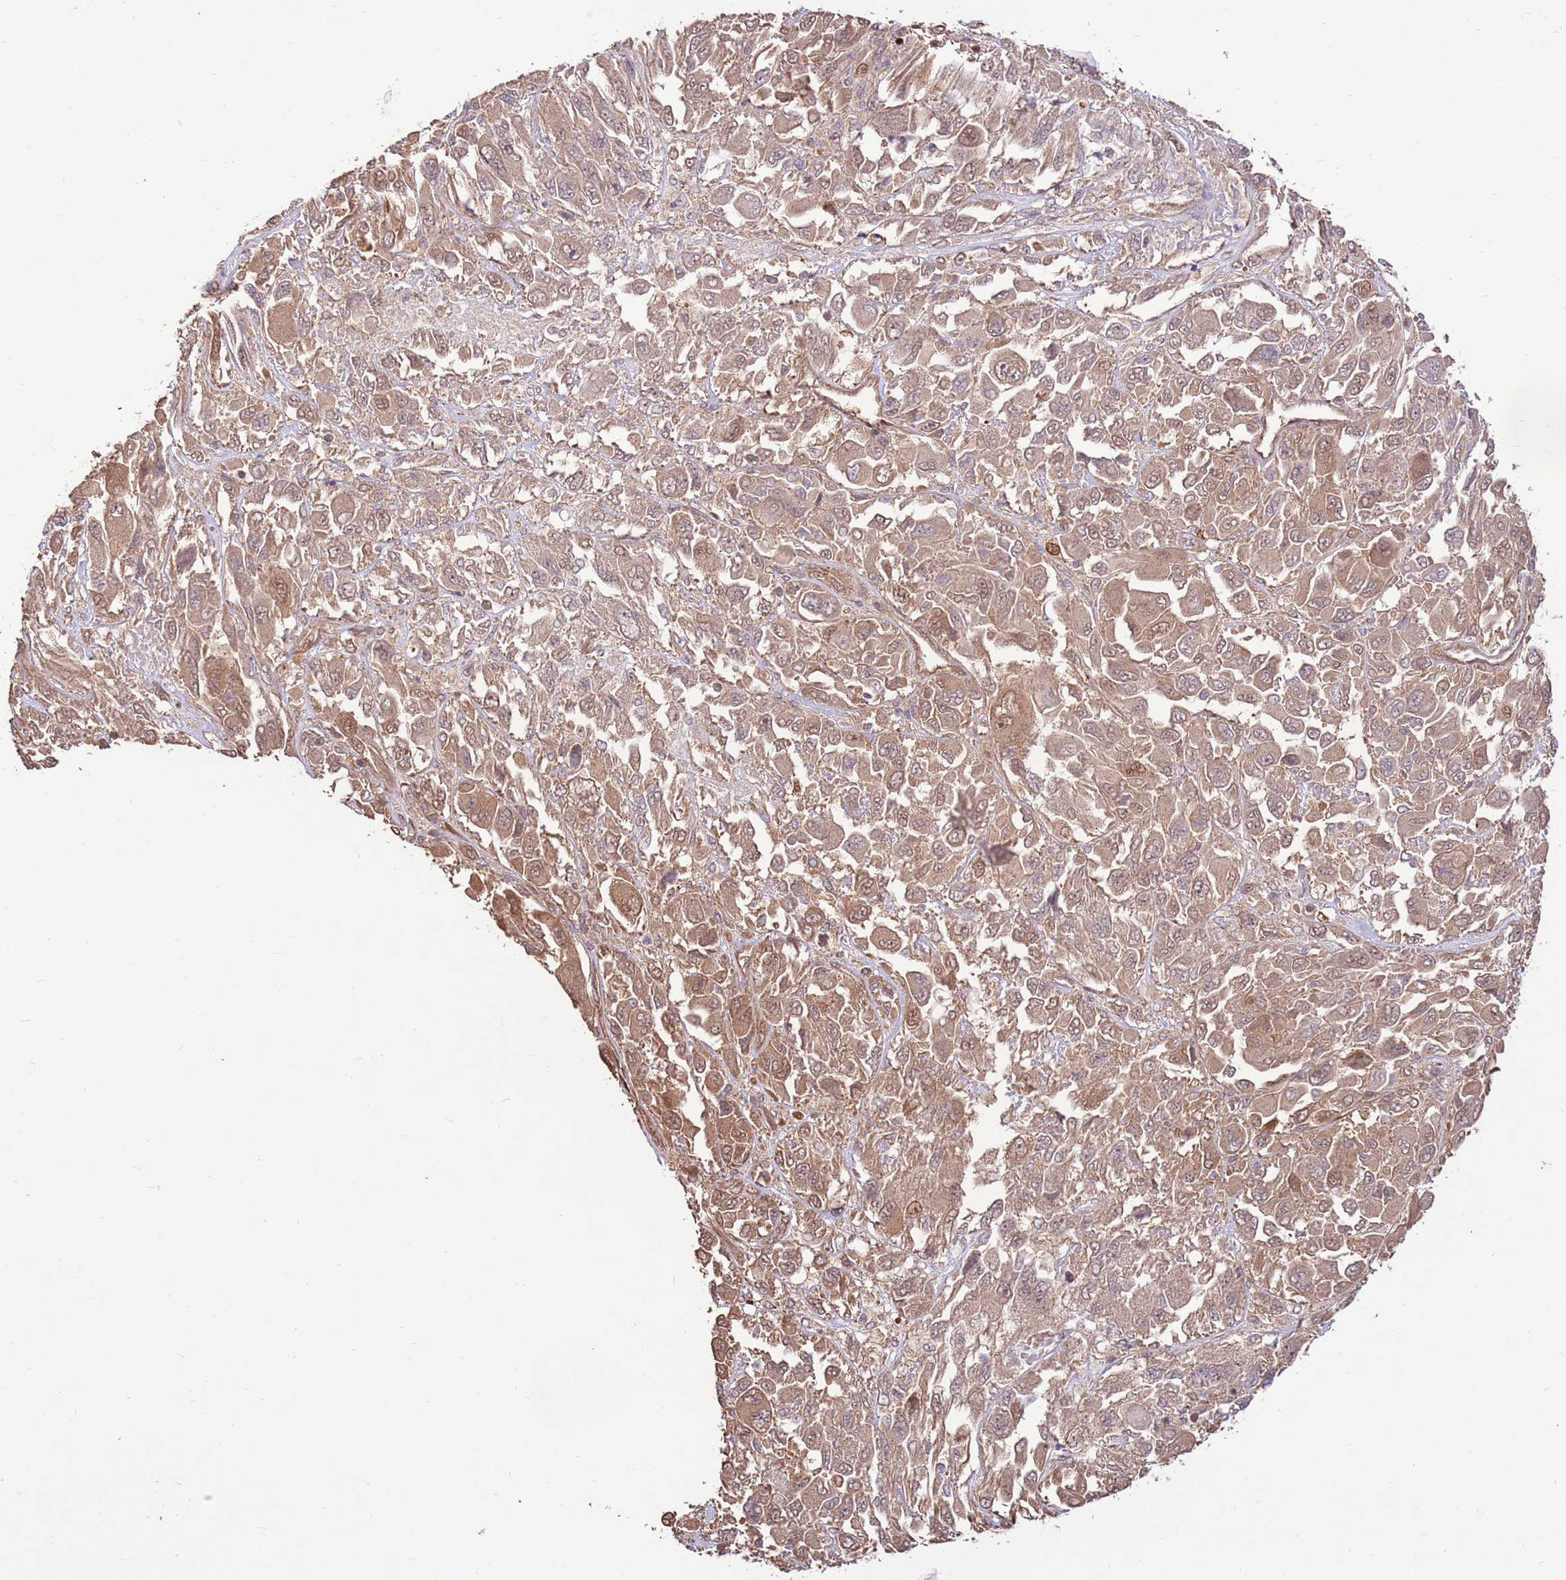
{"staining": {"intensity": "moderate", "quantity": ">75%", "location": "cytoplasmic/membranous,nuclear"}, "tissue": "melanoma", "cell_type": "Tumor cells", "image_type": "cancer", "snomed": [{"axis": "morphology", "description": "Malignant melanoma, NOS"}, {"axis": "topography", "description": "Skin"}], "caption": "Protein staining shows moderate cytoplasmic/membranous and nuclear staining in approximately >75% of tumor cells in melanoma.", "gene": "CCDC112", "patient": {"sex": "female", "age": 91}}